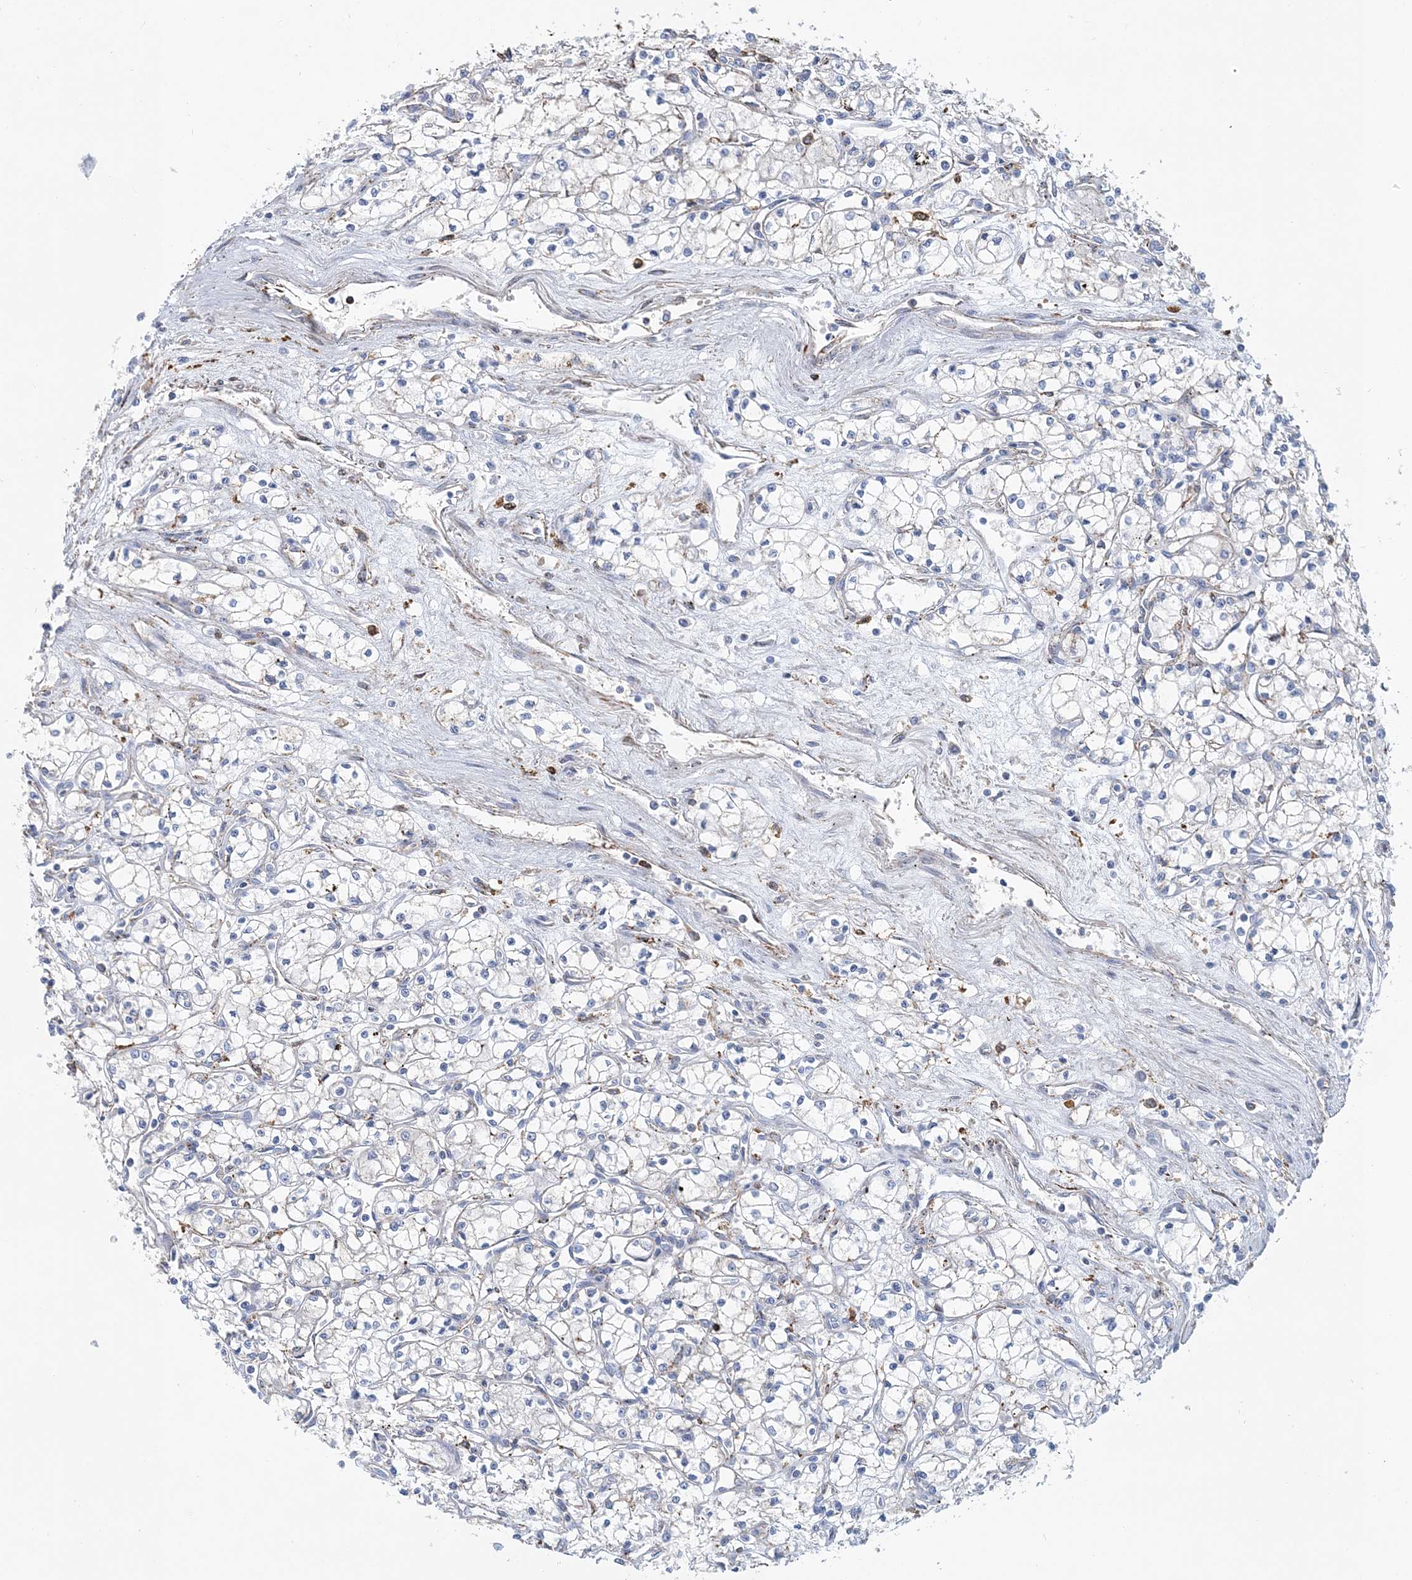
{"staining": {"intensity": "weak", "quantity": "<25%", "location": "cytoplasmic/membranous"}, "tissue": "renal cancer", "cell_type": "Tumor cells", "image_type": "cancer", "snomed": [{"axis": "morphology", "description": "Adenocarcinoma, NOS"}, {"axis": "topography", "description": "Kidney"}], "caption": "Immunohistochemistry of human renal cancer shows no staining in tumor cells.", "gene": "NKX6-1", "patient": {"sex": "male", "age": 59}}